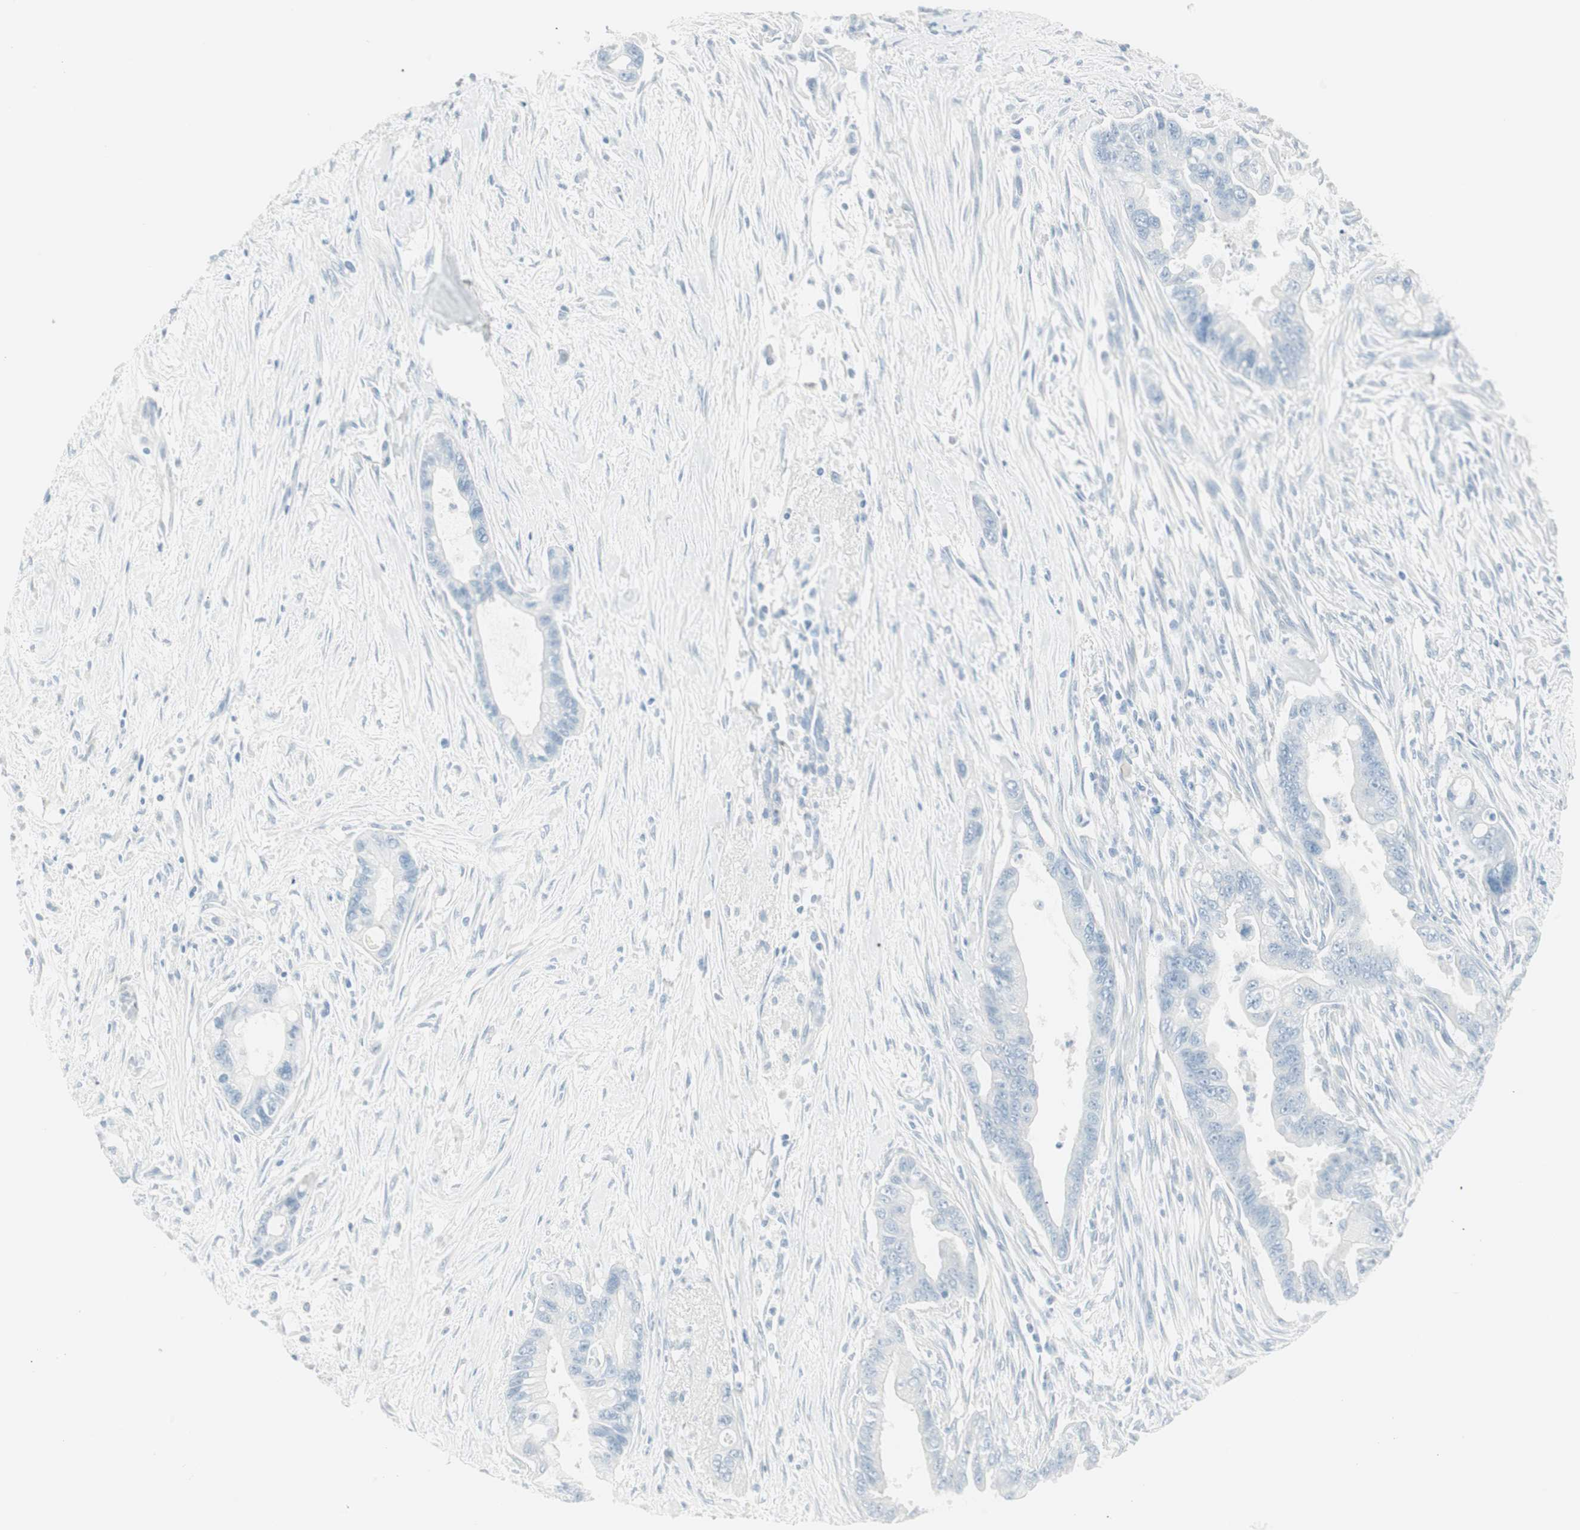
{"staining": {"intensity": "negative", "quantity": "none", "location": "none"}, "tissue": "pancreatic cancer", "cell_type": "Tumor cells", "image_type": "cancer", "snomed": [{"axis": "morphology", "description": "Adenocarcinoma, NOS"}, {"axis": "topography", "description": "Pancreas"}], "caption": "This is an immunohistochemistry photomicrograph of pancreatic cancer (adenocarcinoma). There is no staining in tumor cells.", "gene": "ITLN2", "patient": {"sex": "male", "age": 70}}